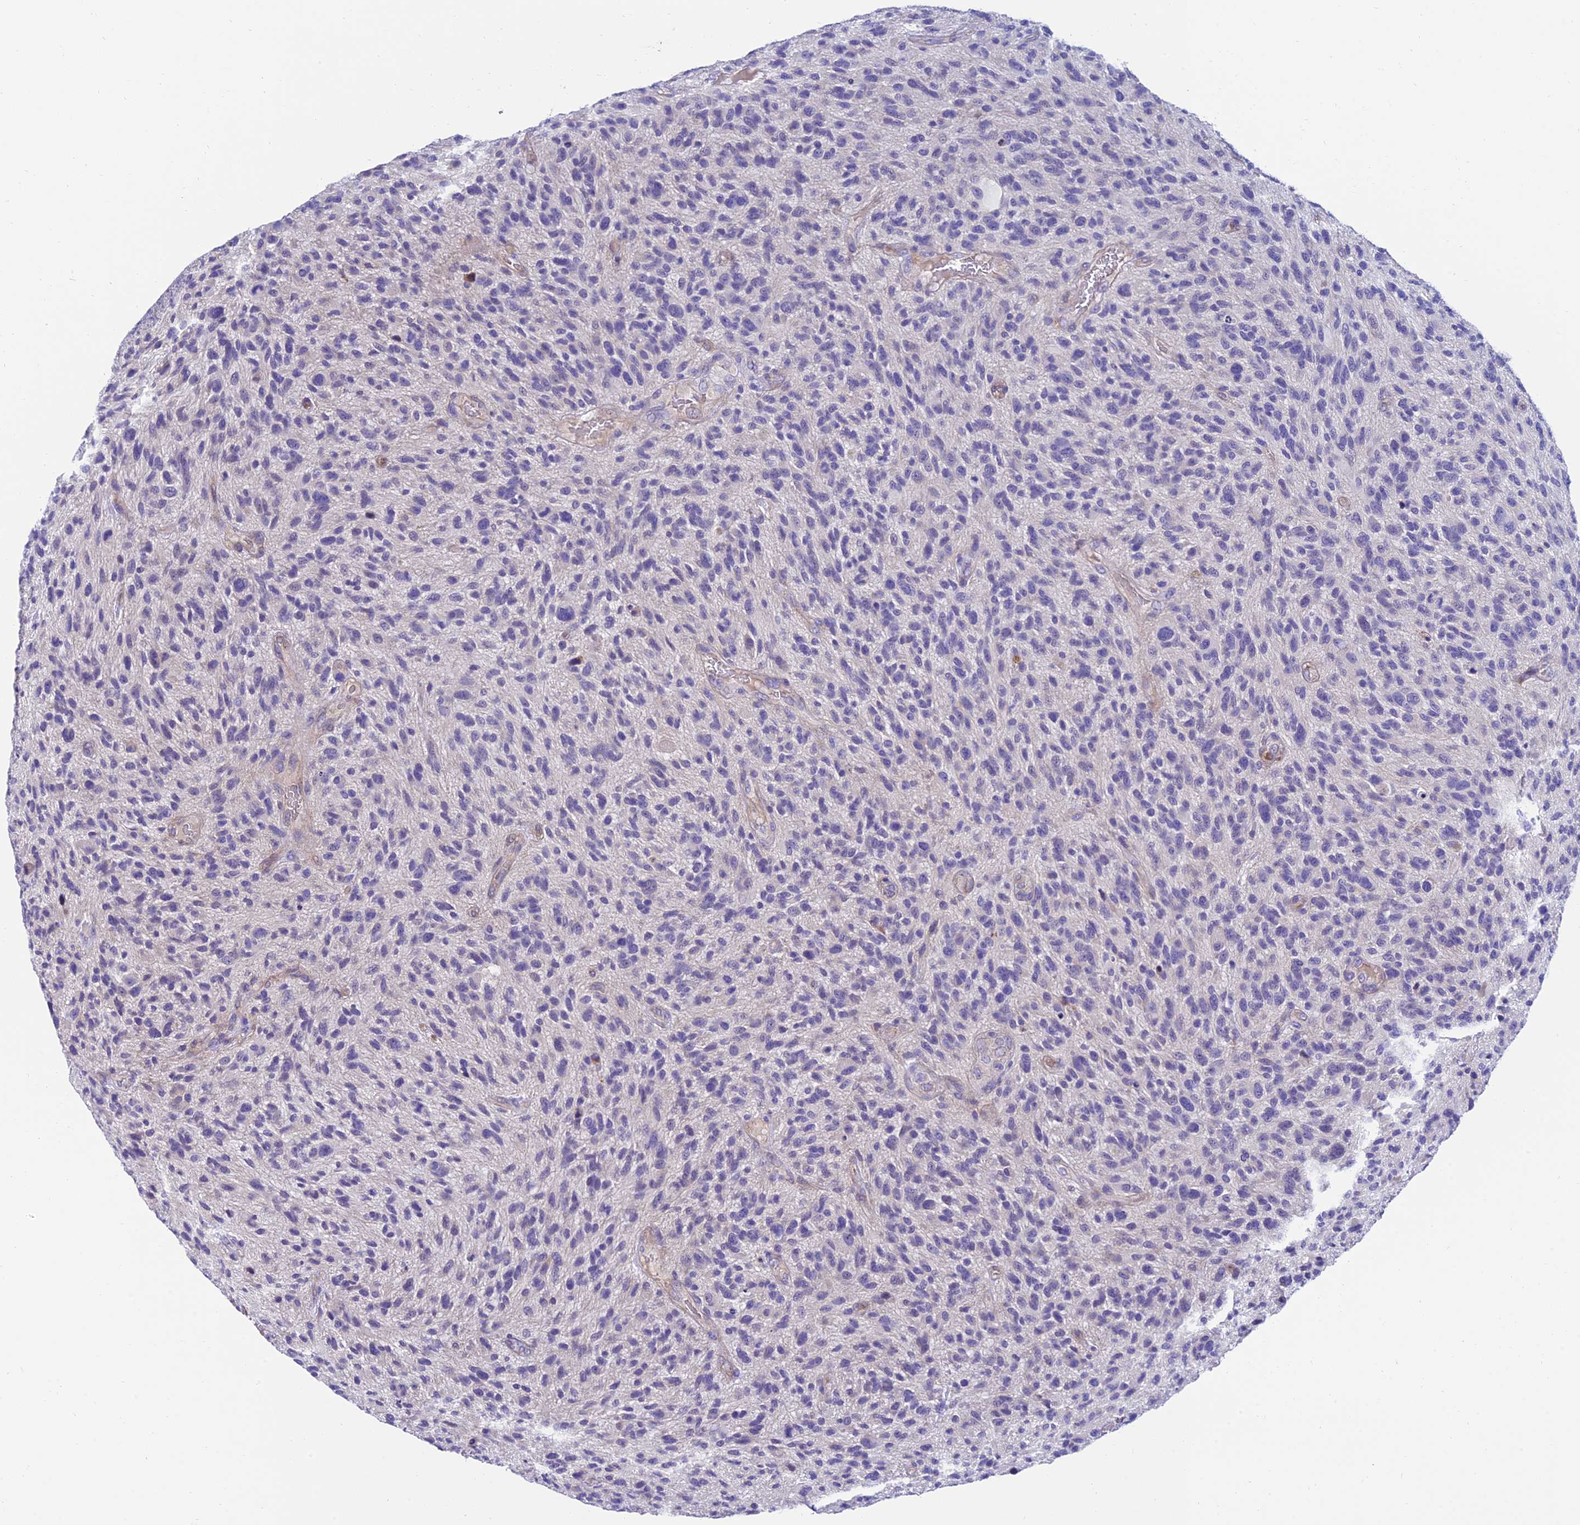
{"staining": {"intensity": "negative", "quantity": "none", "location": "none"}, "tissue": "glioma", "cell_type": "Tumor cells", "image_type": "cancer", "snomed": [{"axis": "morphology", "description": "Glioma, malignant, High grade"}, {"axis": "topography", "description": "Brain"}], "caption": "An image of malignant high-grade glioma stained for a protein displays no brown staining in tumor cells. (Stains: DAB immunohistochemistry with hematoxylin counter stain, Microscopy: brightfield microscopy at high magnification).", "gene": "MACIR", "patient": {"sex": "male", "age": 47}}